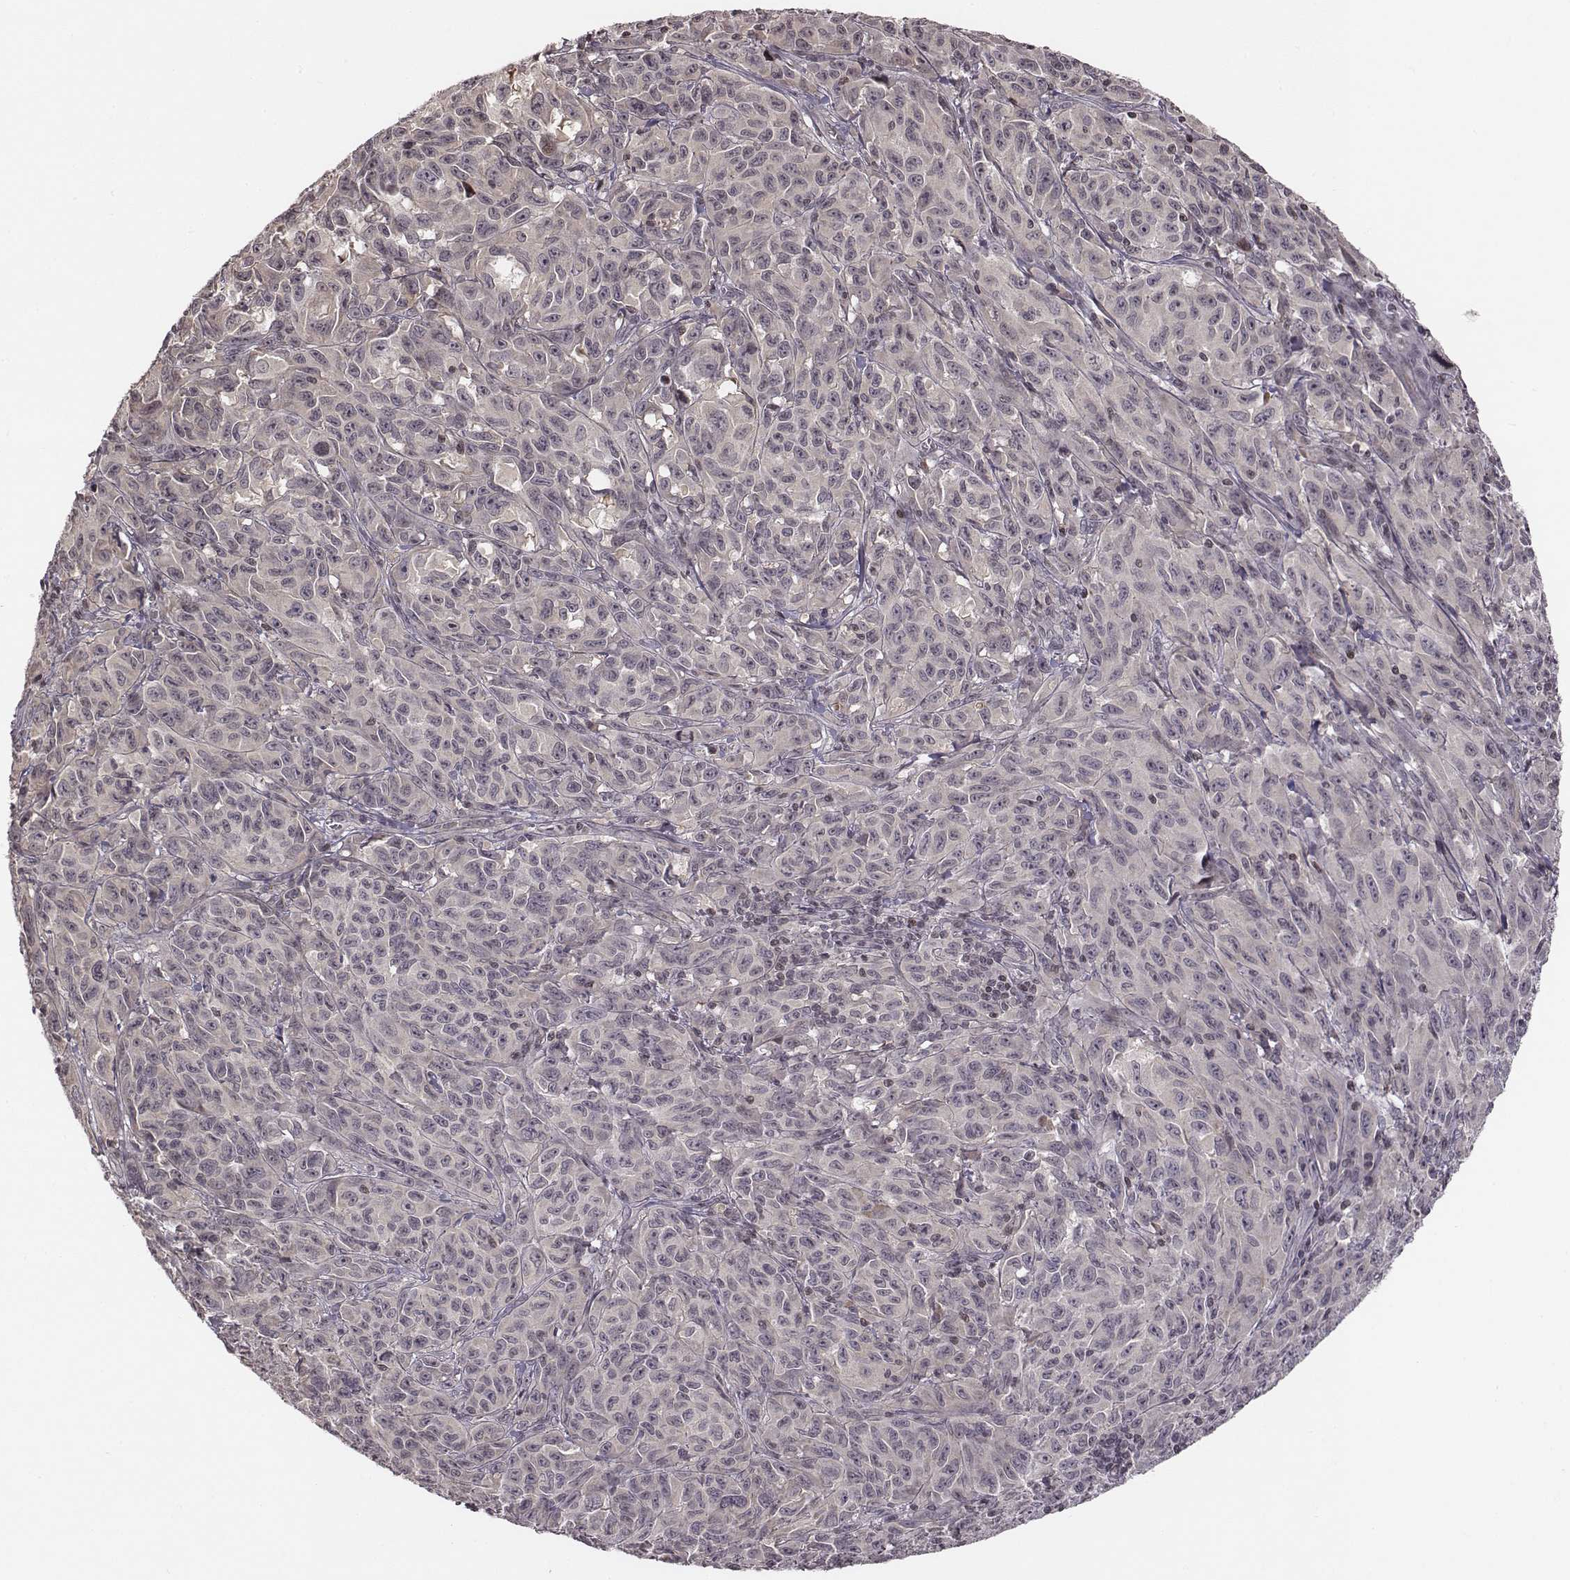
{"staining": {"intensity": "negative", "quantity": "none", "location": "none"}, "tissue": "melanoma", "cell_type": "Tumor cells", "image_type": "cancer", "snomed": [{"axis": "morphology", "description": "Malignant melanoma, NOS"}, {"axis": "topography", "description": "Vulva, labia, clitoris and Bartholin´s gland, NO"}], "caption": "An IHC micrograph of malignant melanoma is shown. There is no staining in tumor cells of malignant melanoma.", "gene": "GRM4", "patient": {"sex": "female", "age": 75}}